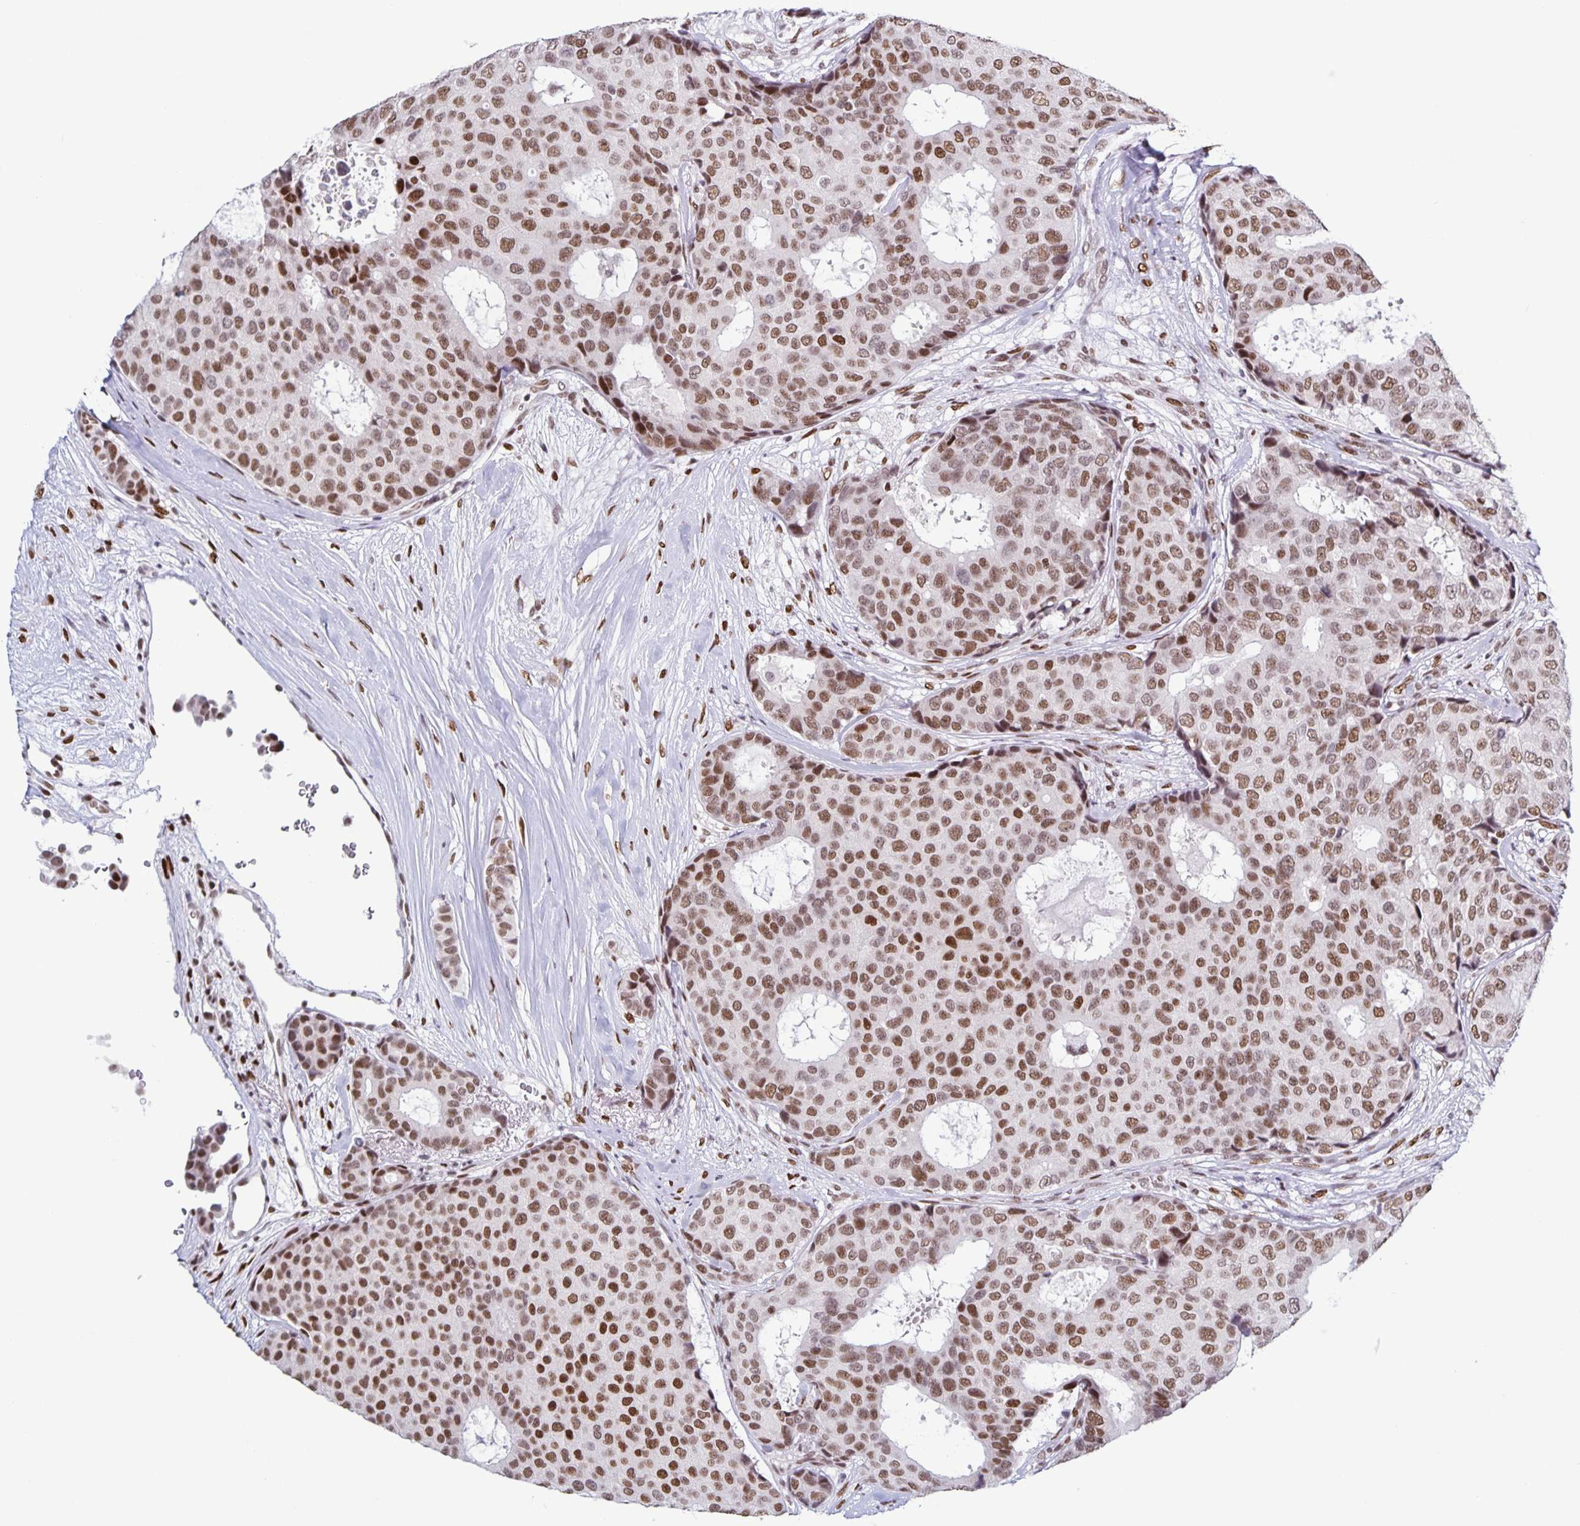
{"staining": {"intensity": "moderate", "quantity": ">75%", "location": "nuclear"}, "tissue": "breast cancer", "cell_type": "Tumor cells", "image_type": "cancer", "snomed": [{"axis": "morphology", "description": "Duct carcinoma"}, {"axis": "topography", "description": "Breast"}], "caption": "Tumor cells reveal moderate nuclear expression in about >75% of cells in infiltrating ductal carcinoma (breast). The protein is shown in brown color, while the nuclei are stained blue.", "gene": "JUND", "patient": {"sex": "female", "age": 75}}